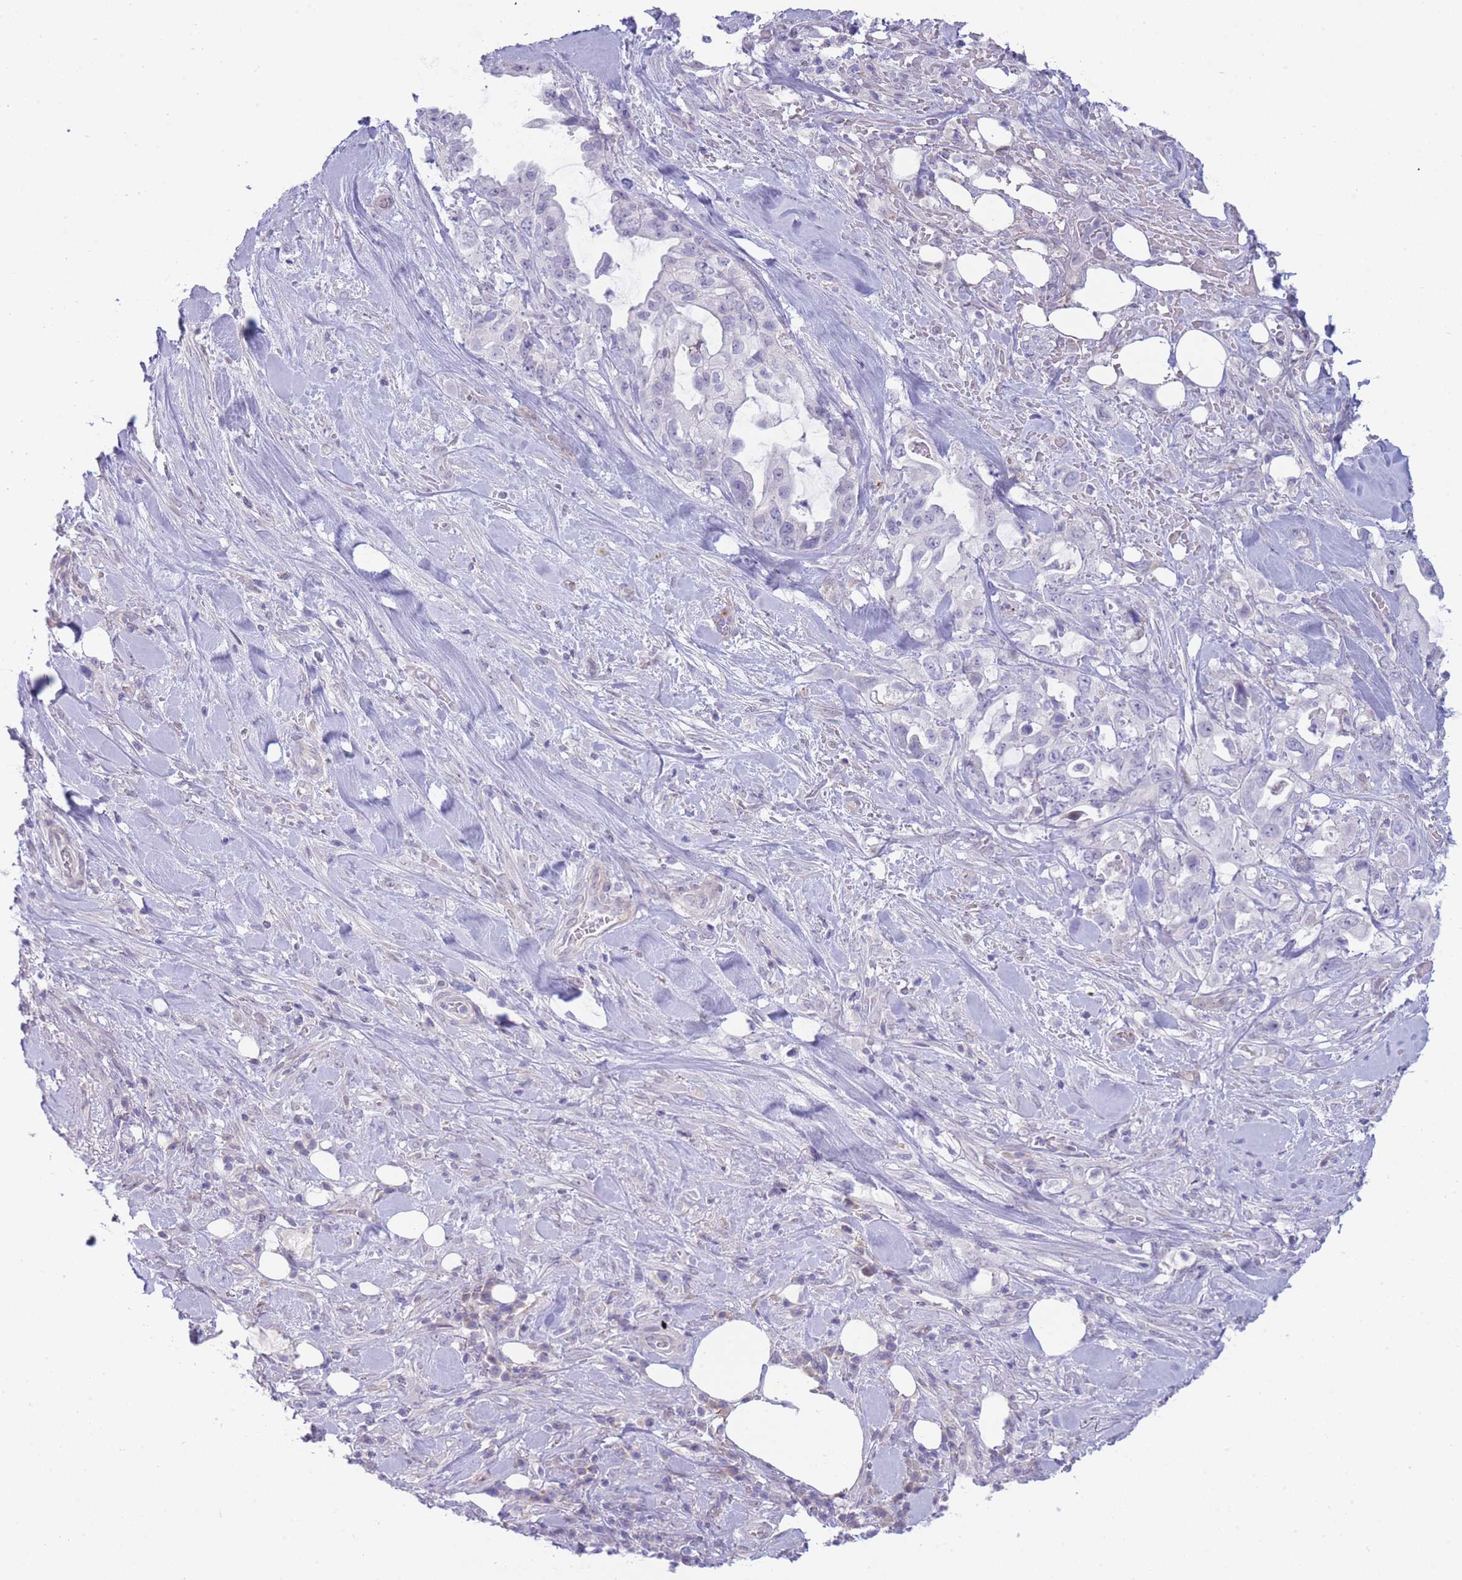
{"staining": {"intensity": "negative", "quantity": "none", "location": "none"}, "tissue": "pancreatic cancer", "cell_type": "Tumor cells", "image_type": "cancer", "snomed": [{"axis": "morphology", "description": "Adenocarcinoma, NOS"}, {"axis": "topography", "description": "Pancreas"}], "caption": "There is no significant staining in tumor cells of pancreatic adenocarcinoma.", "gene": "PRR23B", "patient": {"sex": "female", "age": 61}}